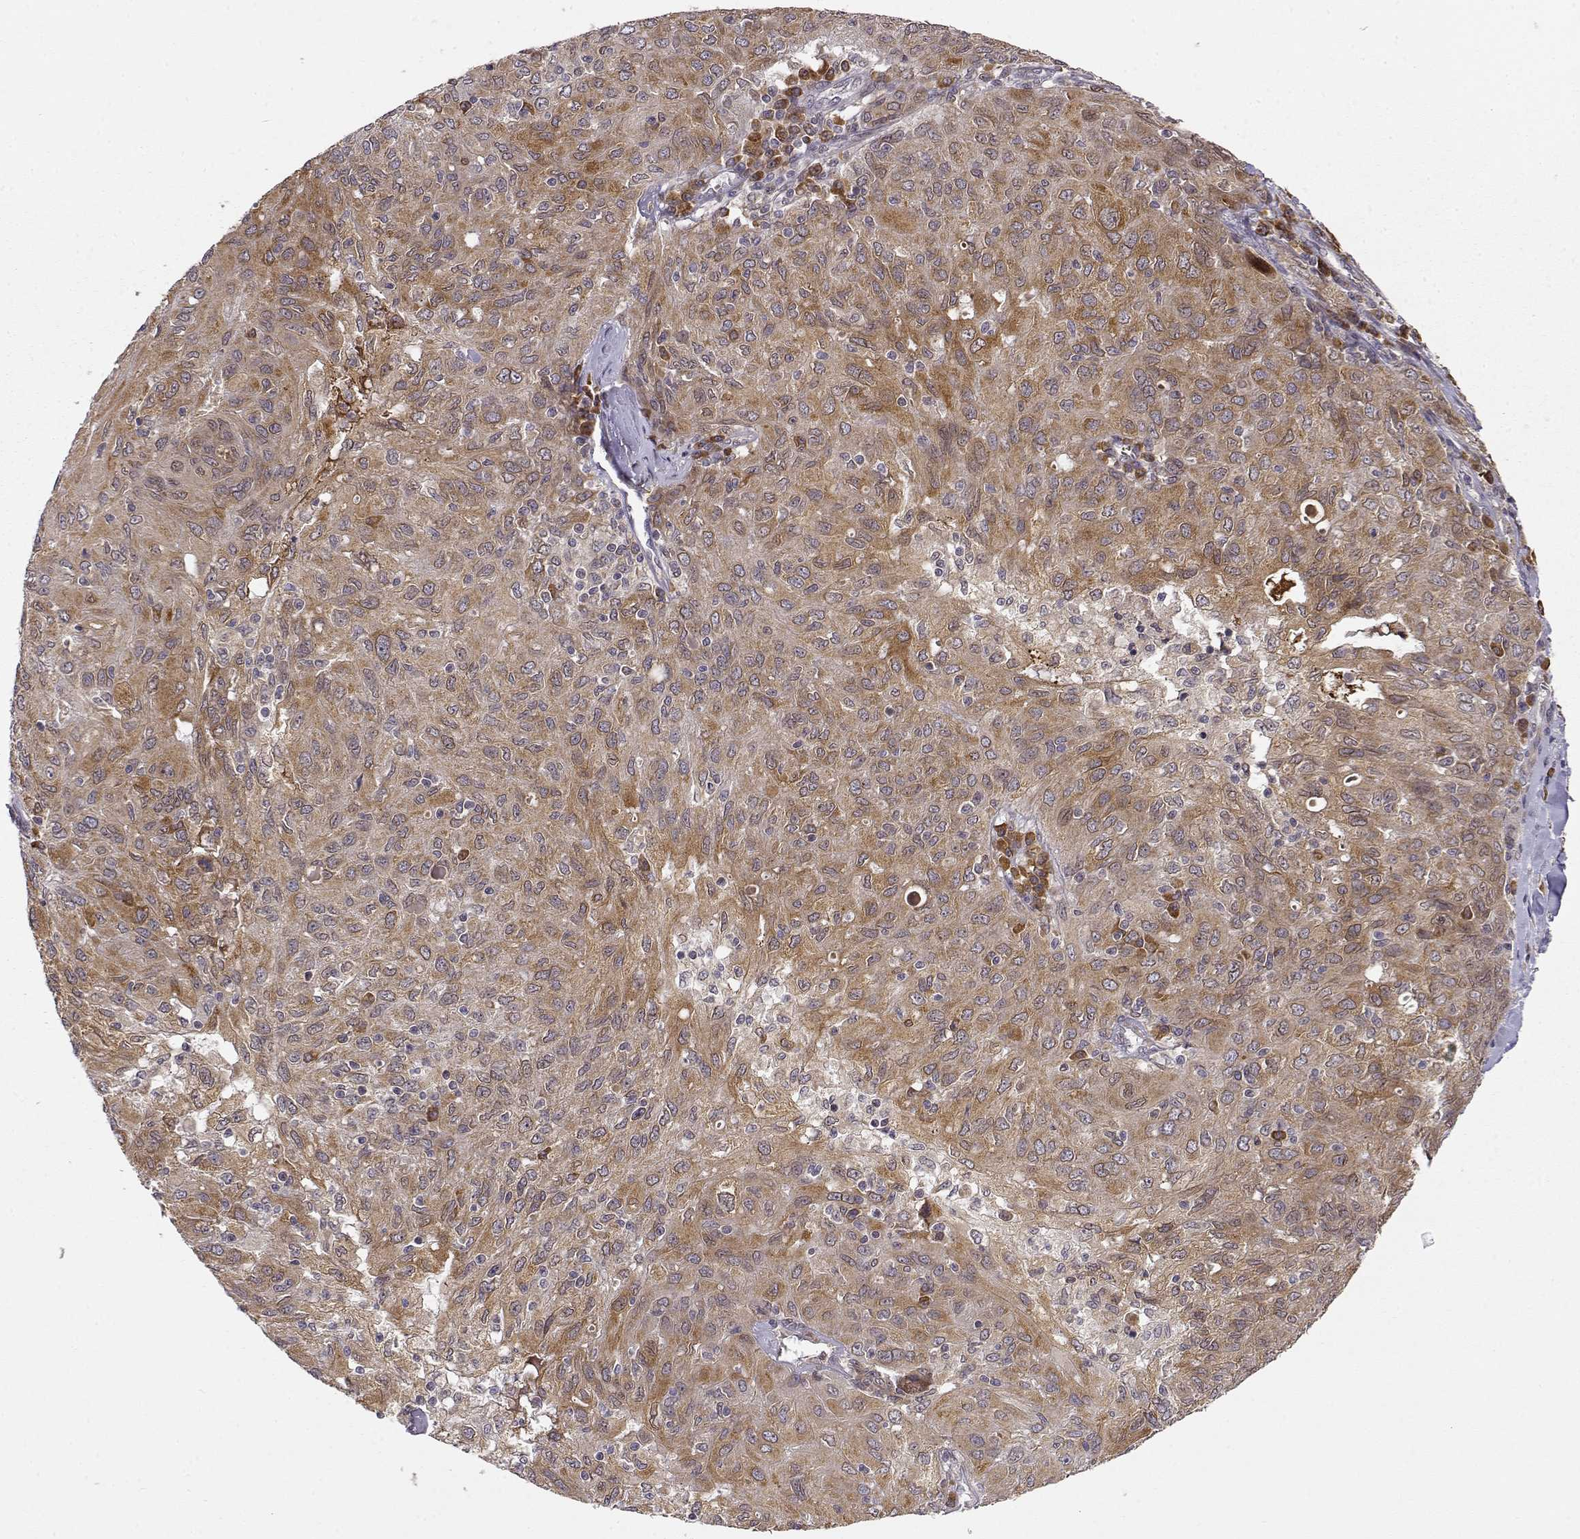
{"staining": {"intensity": "moderate", "quantity": ">75%", "location": "cytoplasmic/membranous"}, "tissue": "ovarian cancer", "cell_type": "Tumor cells", "image_type": "cancer", "snomed": [{"axis": "morphology", "description": "Carcinoma, endometroid"}, {"axis": "topography", "description": "Ovary"}], "caption": "Brown immunohistochemical staining in endometroid carcinoma (ovarian) reveals moderate cytoplasmic/membranous positivity in approximately >75% of tumor cells.", "gene": "ERGIC2", "patient": {"sex": "female", "age": 50}}